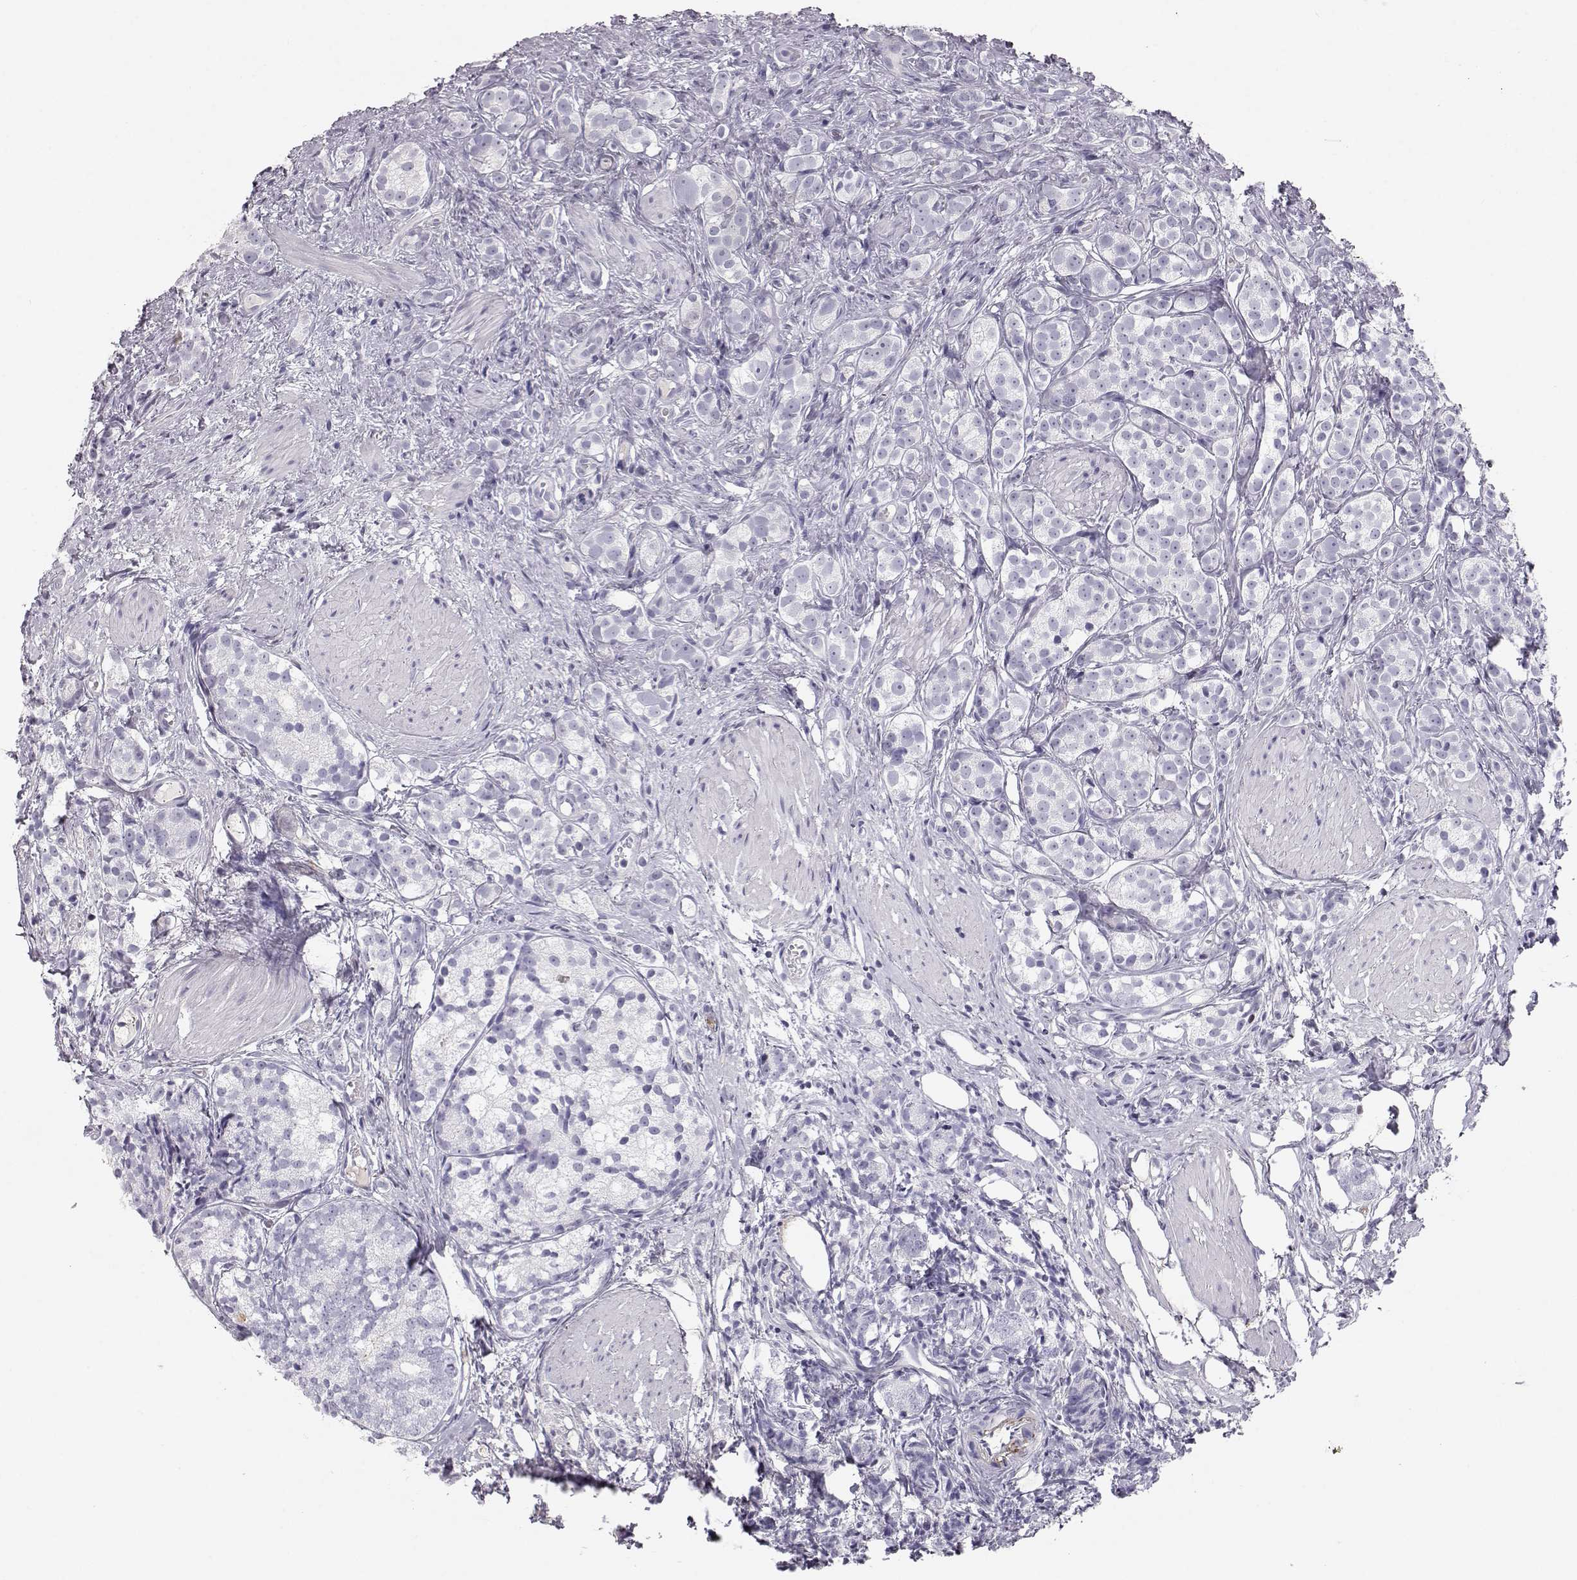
{"staining": {"intensity": "negative", "quantity": "none", "location": "none"}, "tissue": "prostate cancer", "cell_type": "Tumor cells", "image_type": "cancer", "snomed": [{"axis": "morphology", "description": "Adenocarcinoma, High grade"}, {"axis": "topography", "description": "Prostate"}], "caption": "The image reveals no staining of tumor cells in prostate cancer.", "gene": "KRTAP16-1", "patient": {"sex": "male", "age": 53}}